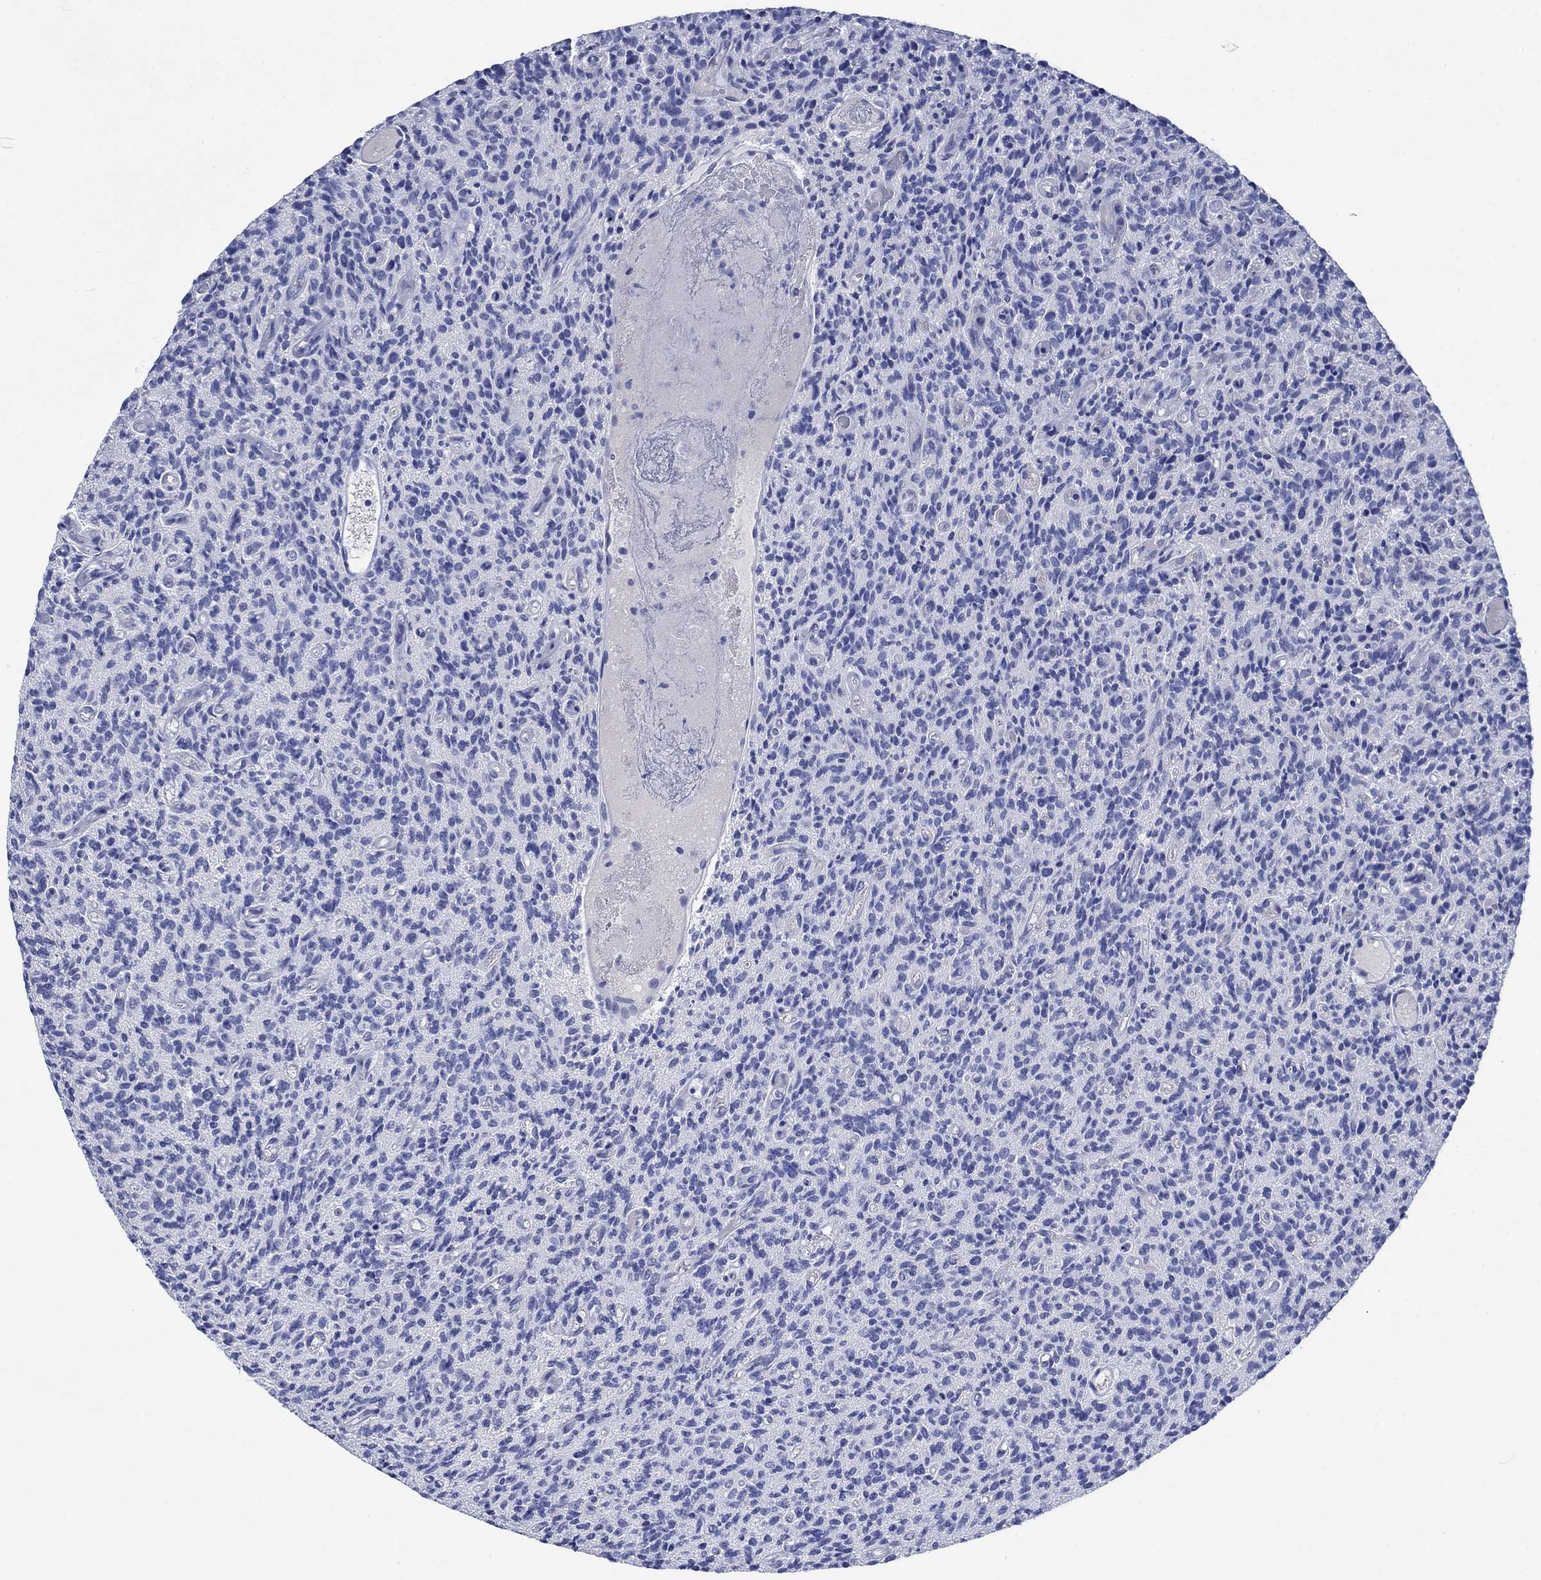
{"staining": {"intensity": "negative", "quantity": "none", "location": "none"}, "tissue": "glioma", "cell_type": "Tumor cells", "image_type": "cancer", "snomed": [{"axis": "morphology", "description": "Glioma, malignant, High grade"}, {"axis": "topography", "description": "Brain"}], "caption": "Immunohistochemistry photomicrograph of neoplastic tissue: human high-grade glioma (malignant) stained with DAB (3,3'-diaminobenzidine) displays no significant protein positivity in tumor cells. Nuclei are stained in blue.", "gene": "TRIM16", "patient": {"sex": "male", "age": 64}}